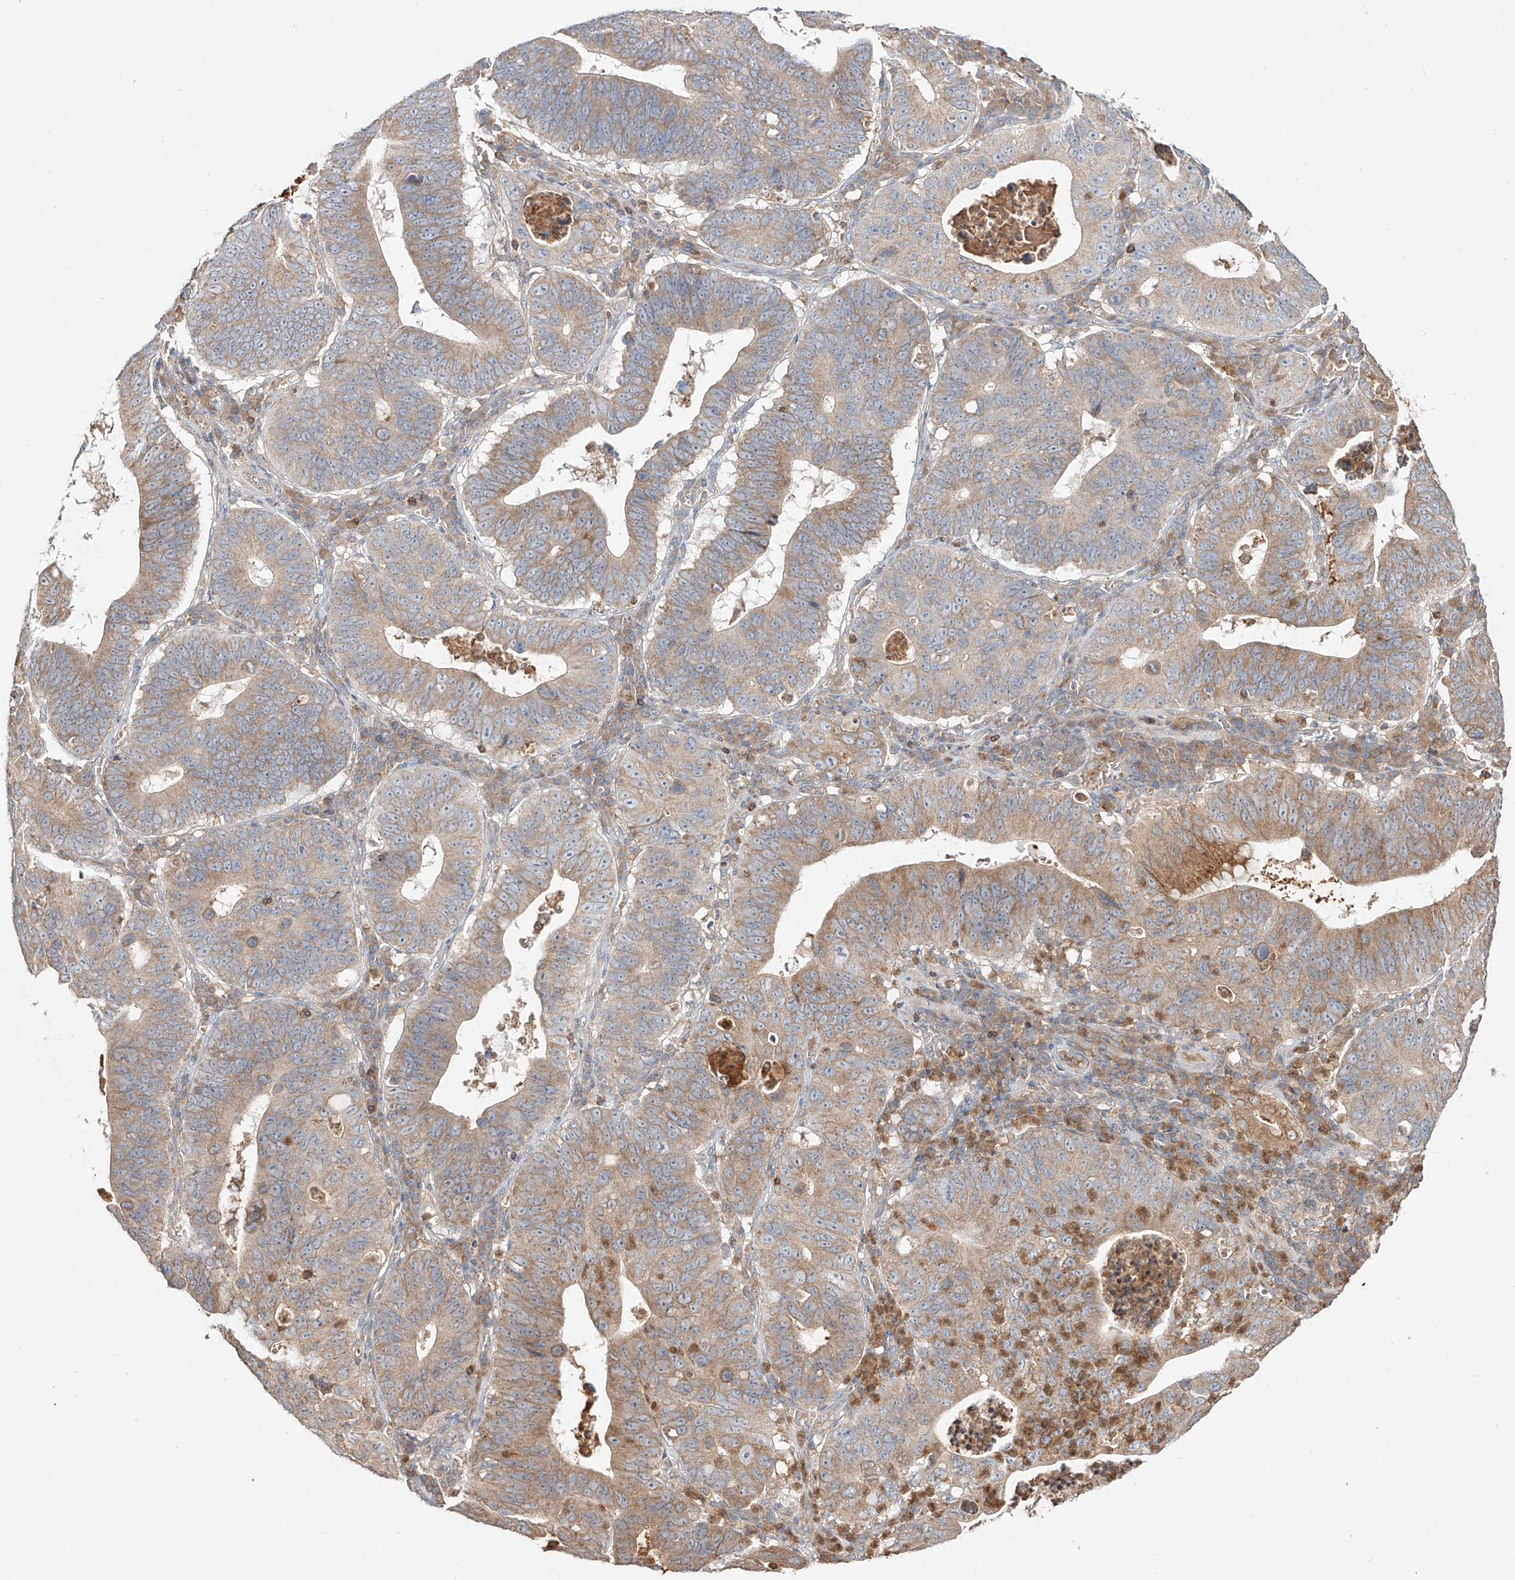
{"staining": {"intensity": "moderate", "quantity": ">75%", "location": "cytoplasmic/membranous"}, "tissue": "stomach cancer", "cell_type": "Tumor cells", "image_type": "cancer", "snomed": [{"axis": "morphology", "description": "Adenocarcinoma, NOS"}, {"axis": "topography", "description": "Stomach"}], "caption": "Protein analysis of stomach cancer (adenocarcinoma) tissue displays moderate cytoplasmic/membranous expression in about >75% of tumor cells.", "gene": "ERO1A", "patient": {"sex": "male", "age": 59}}